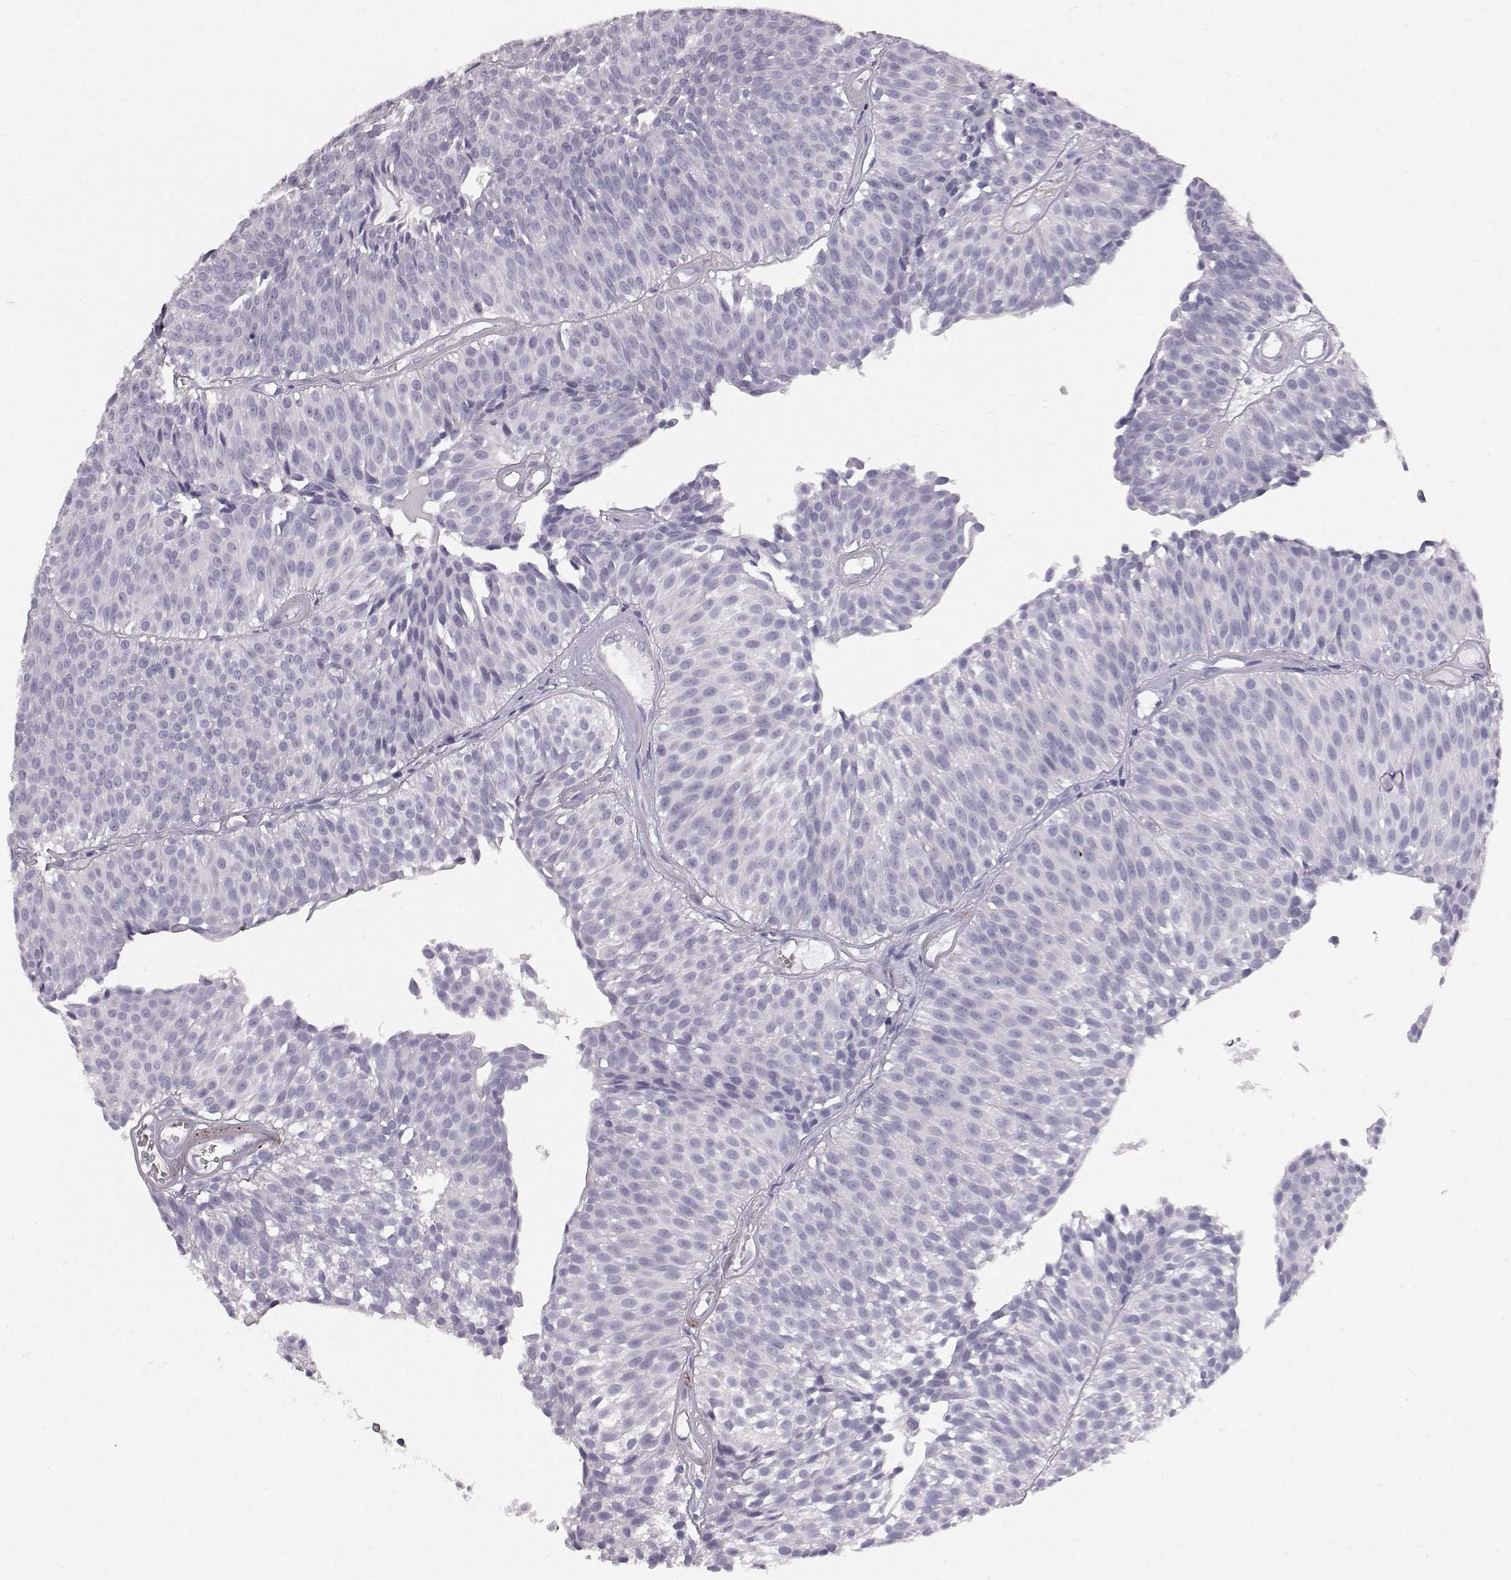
{"staining": {"intensity": "negative", "quantity": "none", "location": "none"}, "tissue": "urothelial cancer", "cell_type": "Tumor cells", "image_type": "cancer", "snomed": [{"axis": "morphology", "description": "Urothelial carcinoma, Low grade"}, {"axis": "topography", "description": "Urinary bladder"}], "caption": "An immunohistochemistry (IHC) image of urothelial carcinoma (low-grade) is shown. There is no staining in tumor cells of urothelial carcinoma (low-grade).", "gene": "KRTAP16-1", "patient": {"sex": "male", "age": 63}}